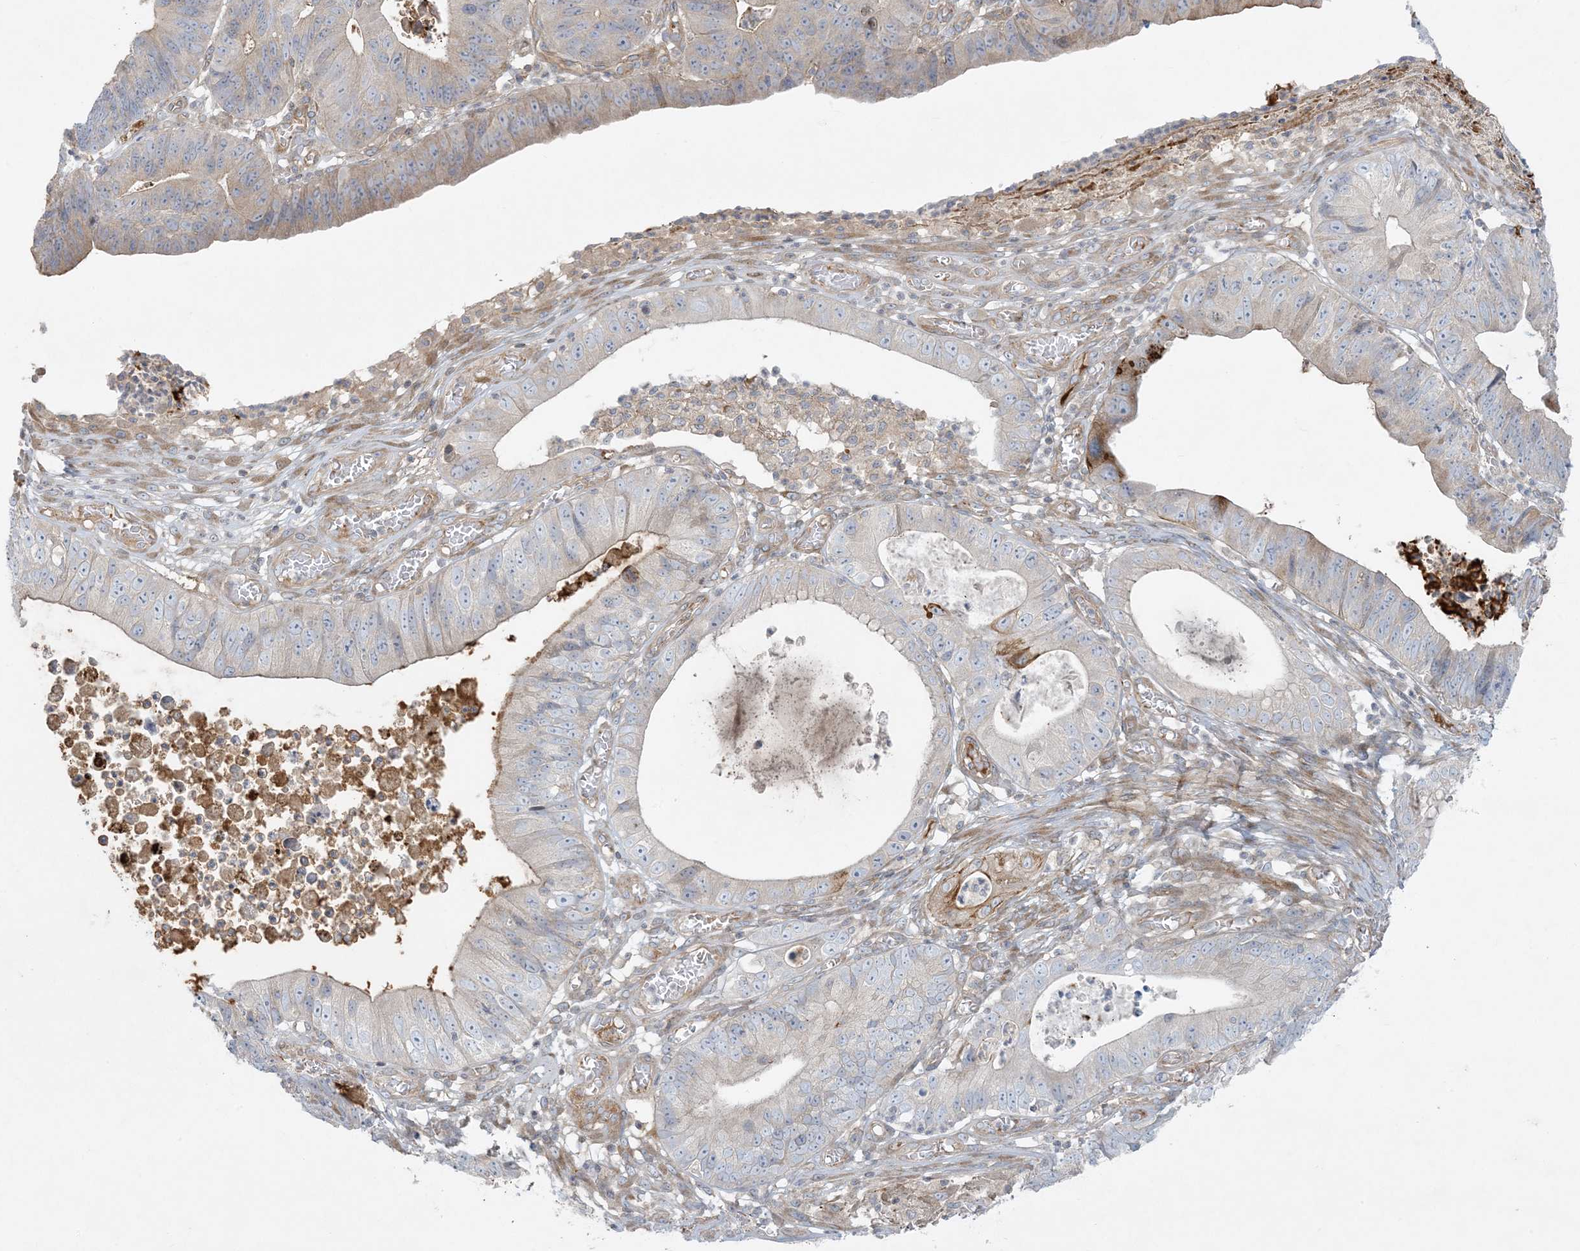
{"staining": {"intensity": "moderate", "quantity": "25%-75%", "location": "cytoplasmic/membranous"}, "tissue": "stomach cancer", "cell_type": "Tumor cells", "image_type": "cancer", "snomed": [{"axis": "morphology", "description": "Adenocarcinoma, NOS"}, {"axis": "topography", "description": "Stomach"}], "caption": "DAB immunohistochemical staining of human adenocarcinoma (stomach) reveals moderate cytoplasmic/membranous protein positivity in approximately 25%-75% of tumor cells.", "gene": "PIK3R4", "patient": {"sex": "male", "age": 59}}